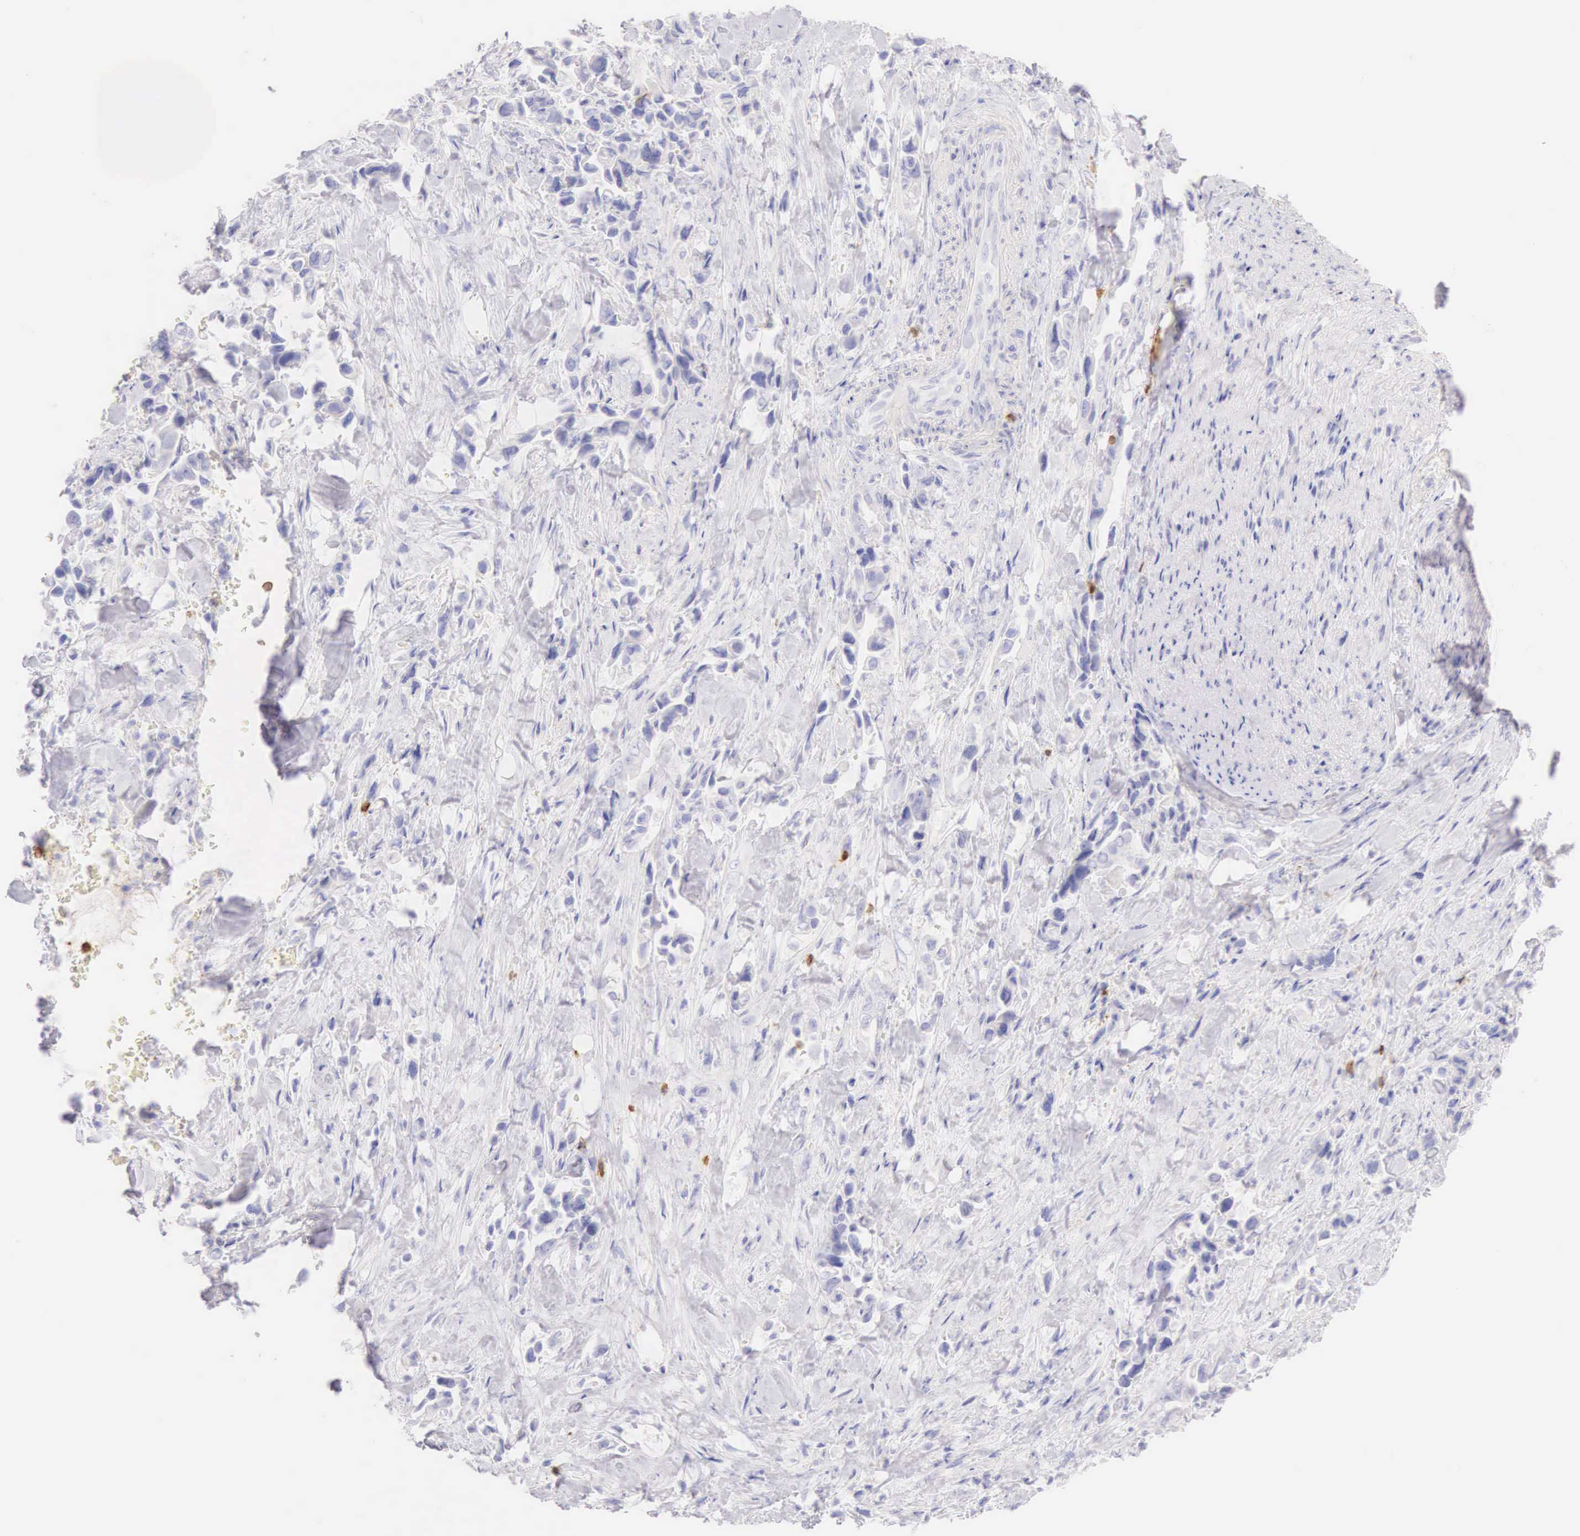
{"staining": {"intensity": "negative", "quantity": "none", "location": "none"}, "tissue": "pancreatic cancer", "cell_type": "Tumor cells", "image_type": "cancer", "snomed": [{"axis": "morphology", "description": "Adenocarcinoma, NOS"}, {"axis": "topography", "description": "Pancreas"}], "caption": "Pancreatic cancer (adenocarcinoma) was stained to show a protein in brown. There is no significant expression in tumor cells.", "gene": "CD3E", "patient": {"sex": "male", "age": 69}}